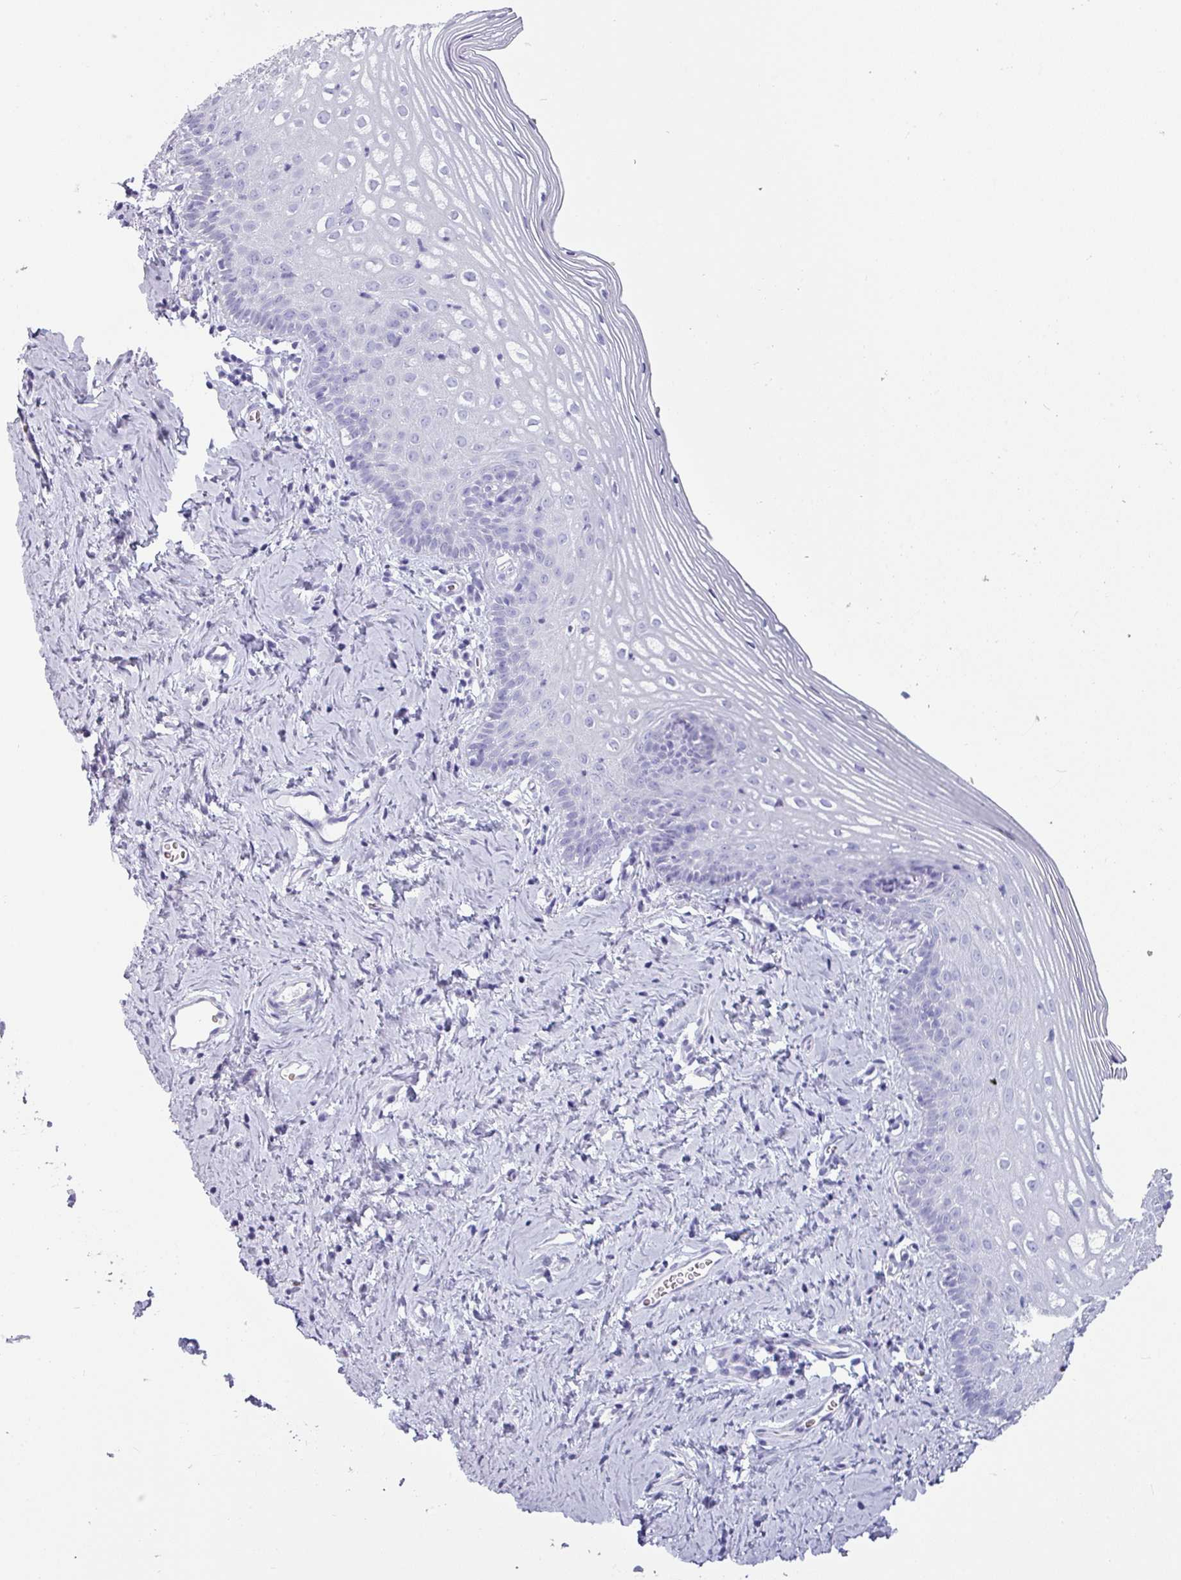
{"staining": {"intensity": "negative", "quantity": "none", "location": "none"}, "tissue": "cervix", "cell_type": "Glandular cells", "image_type": "normal", "snomed": [{"axis": "morphology", "description": "Normal tissue, NOS"}, {"axis": "topography", "description": "Cervix"}], "caption": "This is an IHC micrograph of benign cervix. There is no staining in glandular cells.", "gene": "CRYBB2", "patient": {"sex": "female", "age": 44}}